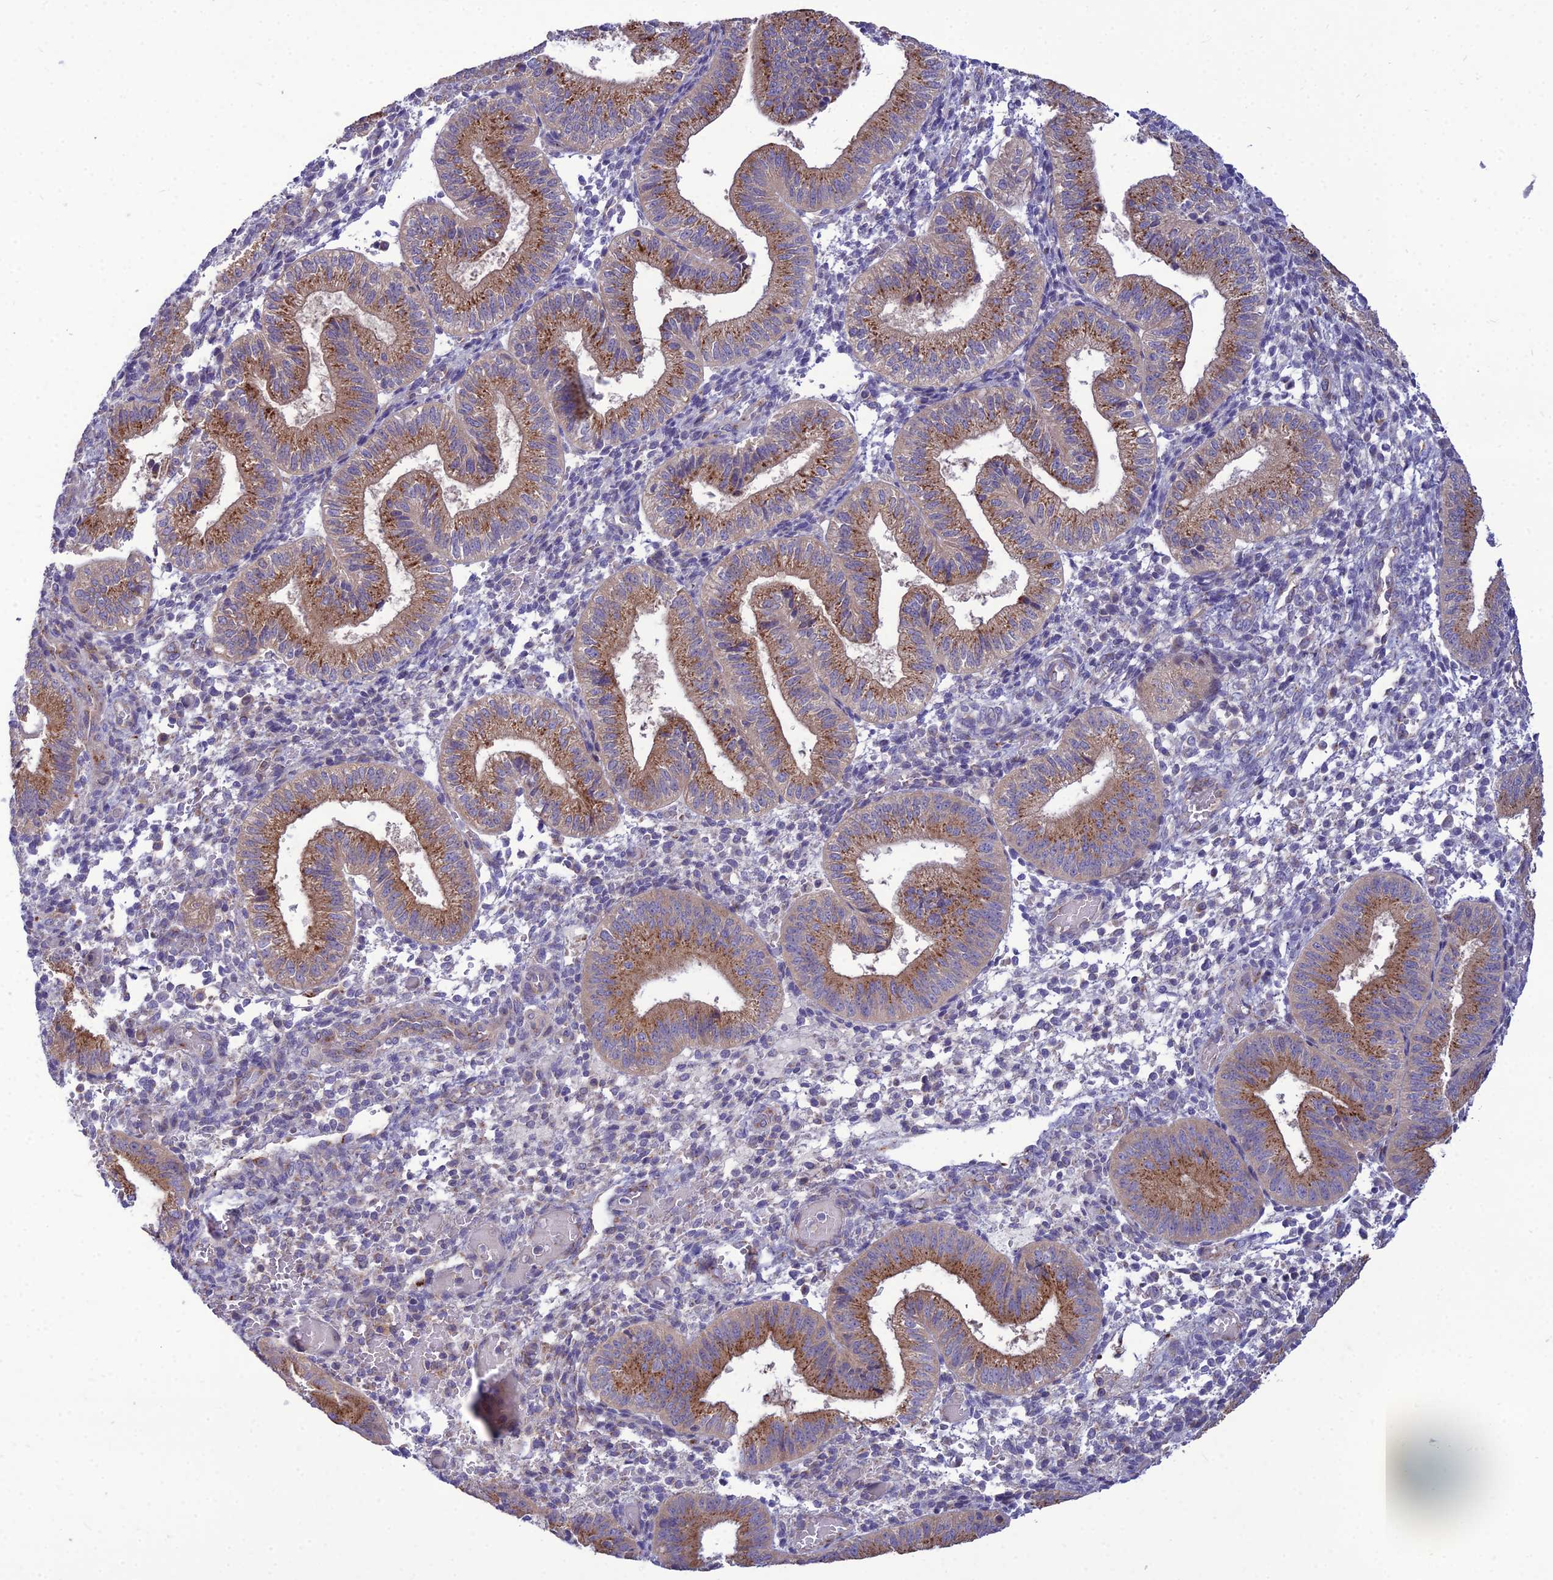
{"staining": {"intensity": "moderate", "quantity": "25%-75%", "location": "cytoplasmic/membranous"}, "tissue": "endometrium", "cell_type": "Cells in endometrial stroma", "image_type": "normal", "snomed": [{"axis": "morphology", "description": "Normal tissue, NOS"}, {"axis": "topography", "description": "Endometrium"}], "caption": "Protein staining reveals moderate cytoplasmic/membranous staining in about 25%-75% of cells in endometrial stroma in benign endometrium.", "gene": "SPRYD7", "patient": {"sex": "female", "age": 34}}